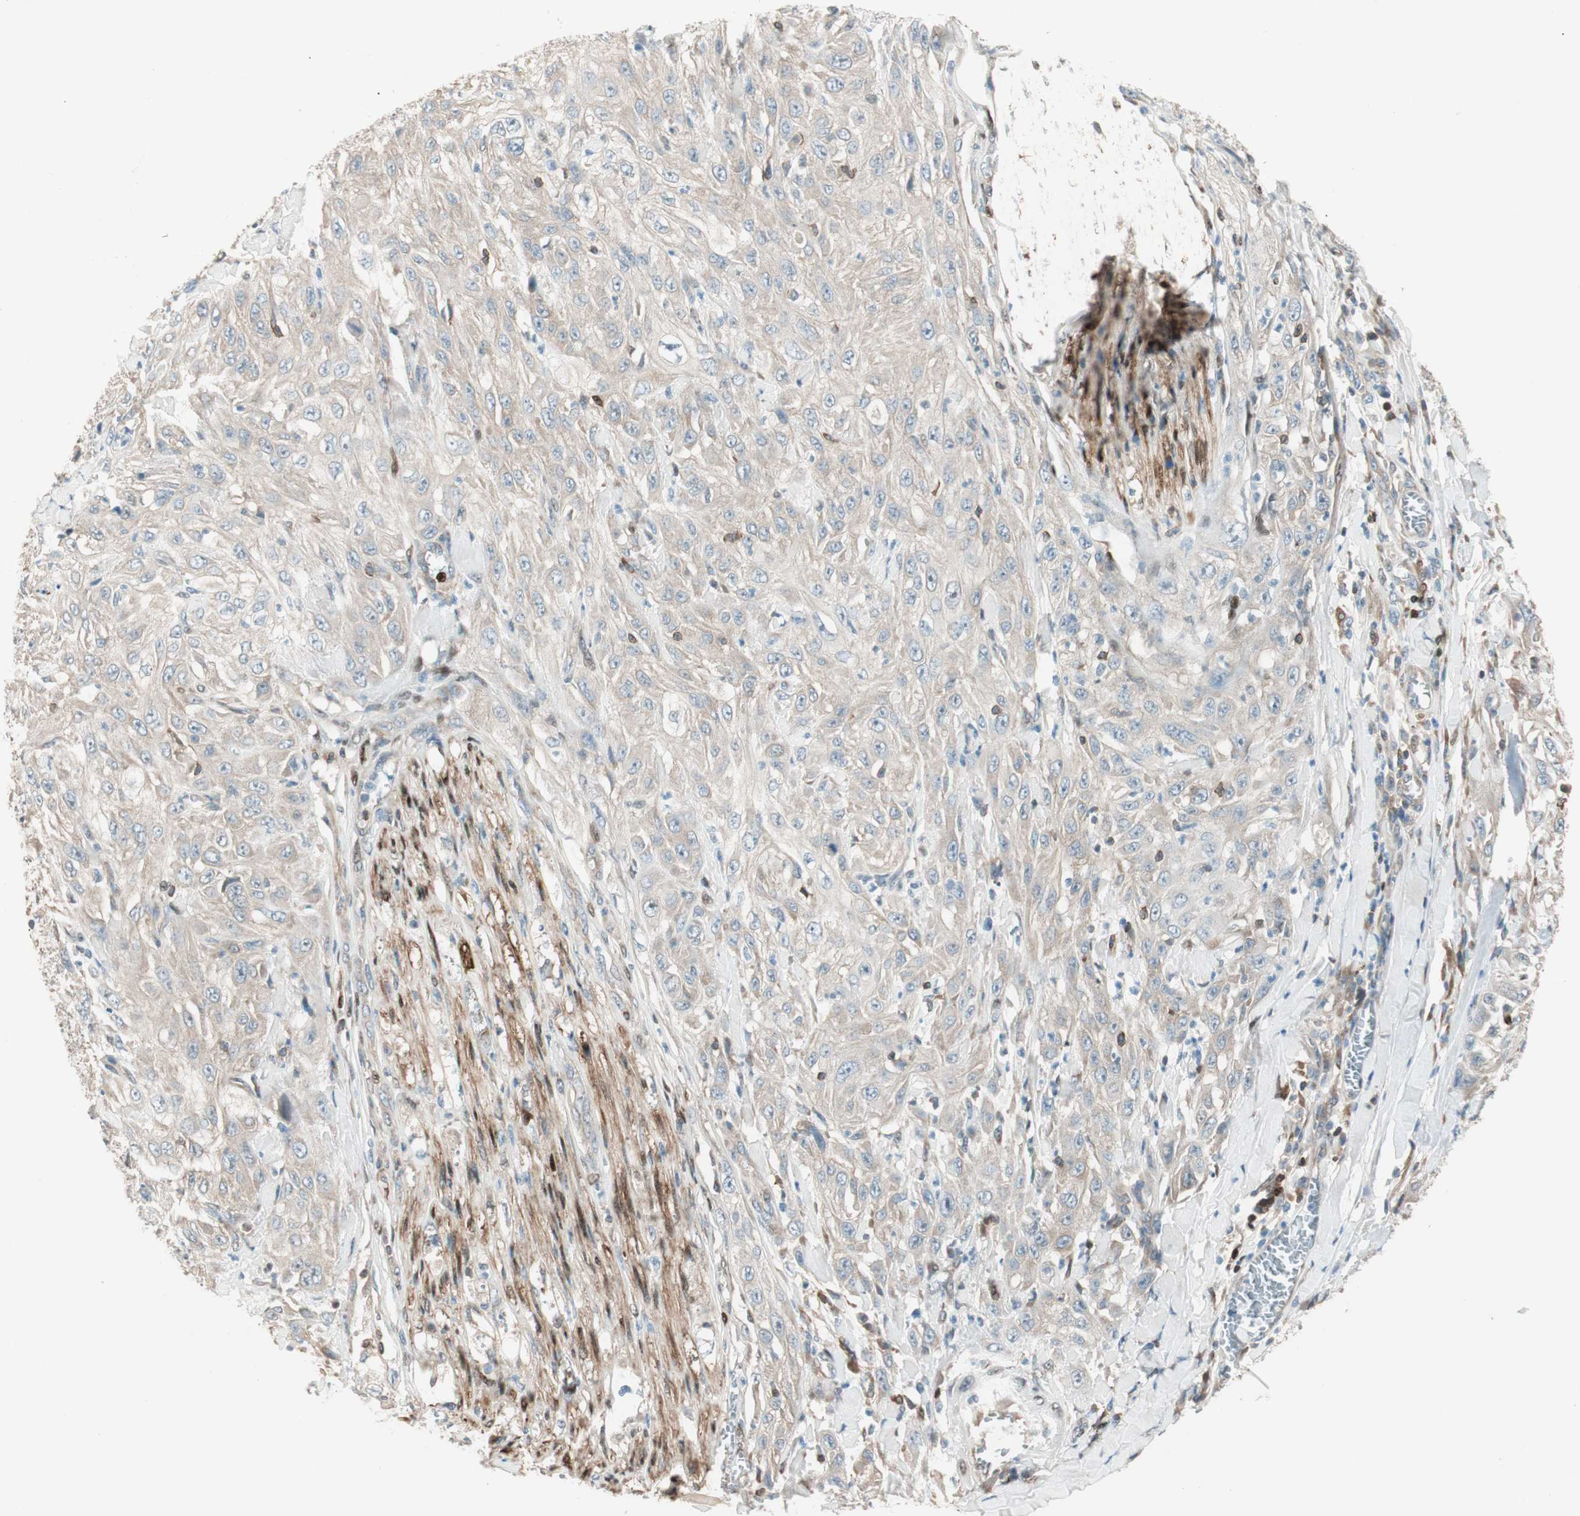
{"staining": {"intensity": "weak", "quantity": ">75%", "location": "cytoplasmic/membranous"}, "tissue": "skin cancer", "cell_type": "Tumor cells", "image_type": "cancer", "snomed": [{"axis": "morphology", "description": "Squamous cell carcinoma, NOS"}, {"axis": "morphology", "description": "Squamous cell carcinoma, metastatic, NOS"}, {"axis": "topography", "description": "Skin"}, {"axis": "topography", "description": "Lymph node"}], "caption": "Brown immunohistochemical staining in human metastatic squamous cell carcinoma (skin) reveals weak cytoplasmic/membranous expression in about >75% of tumor cells. Using DAB (3,3'-diaminobenzidine) (brown) and hematoxylin (blue) stains, captured at high magnification using brightfield microscopy.", "gene": "BIN1", "patient": {"sex": "male", "age": 75}}